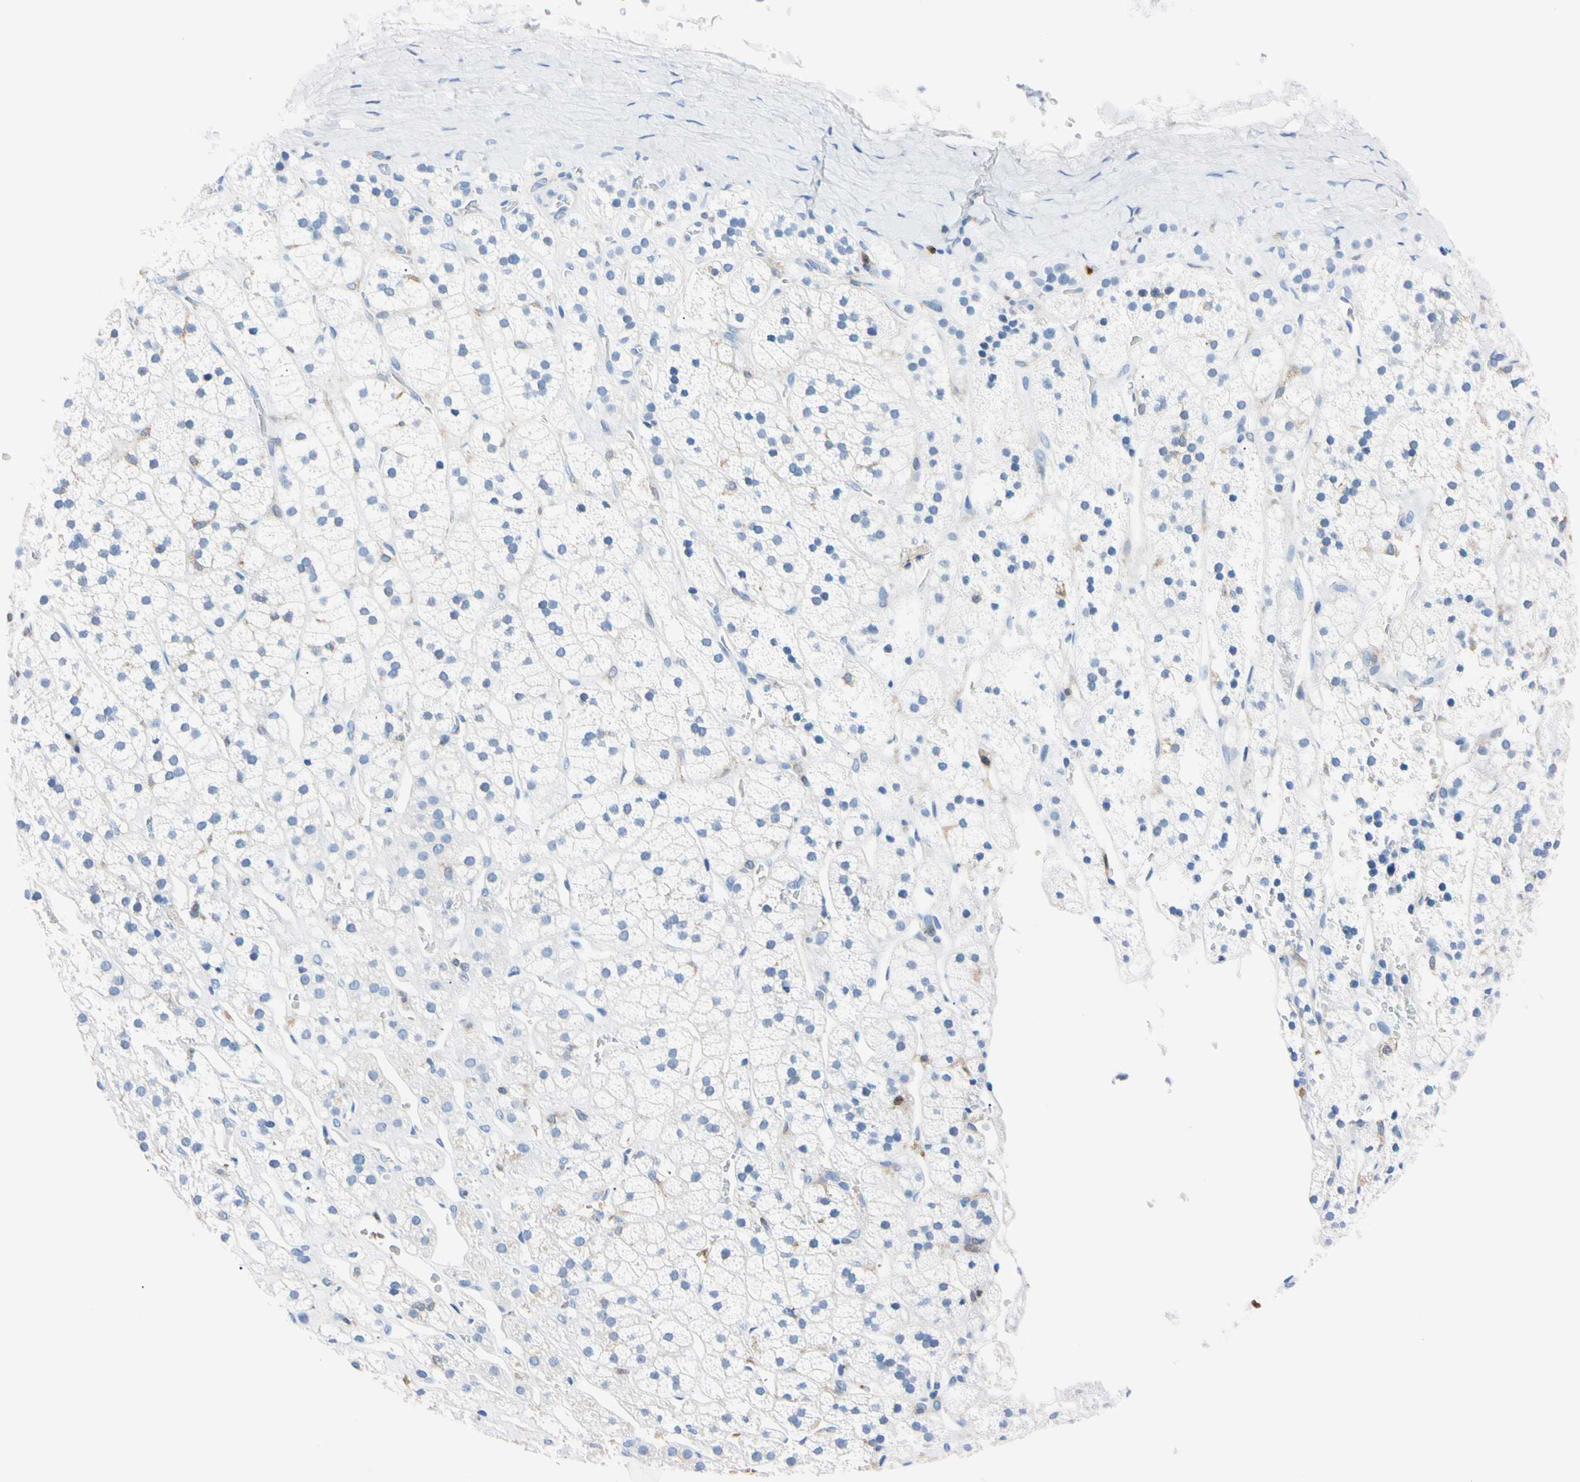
{"staining": {"intensity": "weak", "quantity": "<25%", "location": "cytoplasmic/membranous"}, "tissue": "adrenal gland", "cell_type": "Glandular cells", "image_type": "normal", "snomed": [{"axis": "morphology", "description": "Normal tissue, NOS"}, {"axis": "topography", "description": "Adrenal gland"}], "caption": "Image shows no protein expression in glandular cells of normal adrenal gland.", "gene": "NCF4", "patient": {"sex": "male", "age": 56}}